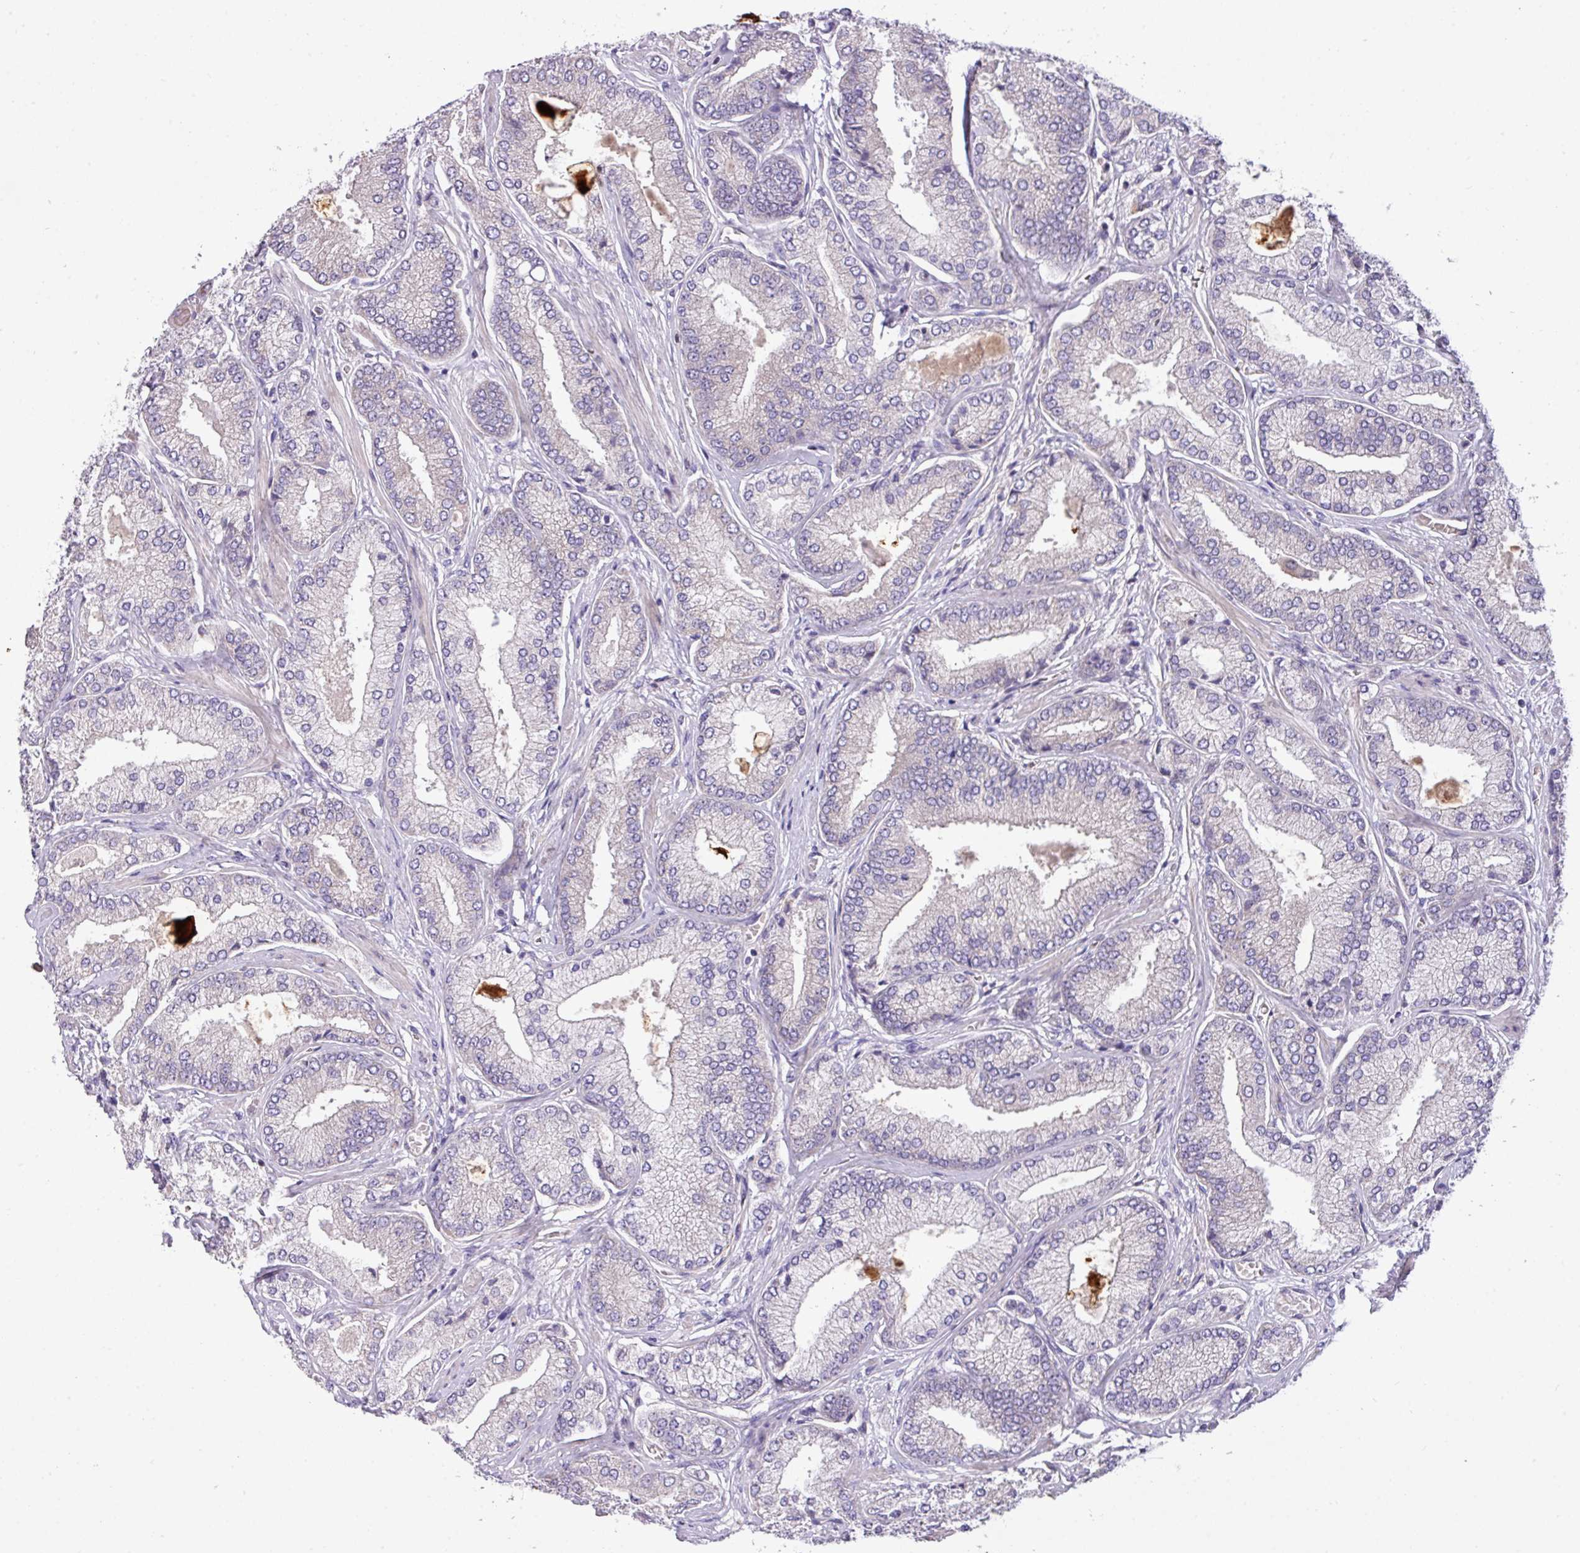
{"staining": {"intensity": "negative", "quantity": "none", "location": "none"}, "tissue": "prostate cancer", "cell_type": "Tumor cells", "image_type": "cancer", "snomed": [{"axis": "morphology", "description": "Adenocarcinoma, High grade"}, {"axis": "topography", "description": "Prostate"}], "caption": "Immunohistochemistry (IHC) of prostate cancer reveals no staining in tumor cells.", "gene": "ZNF394", "patient": {"sex": "male", "age": 68}}